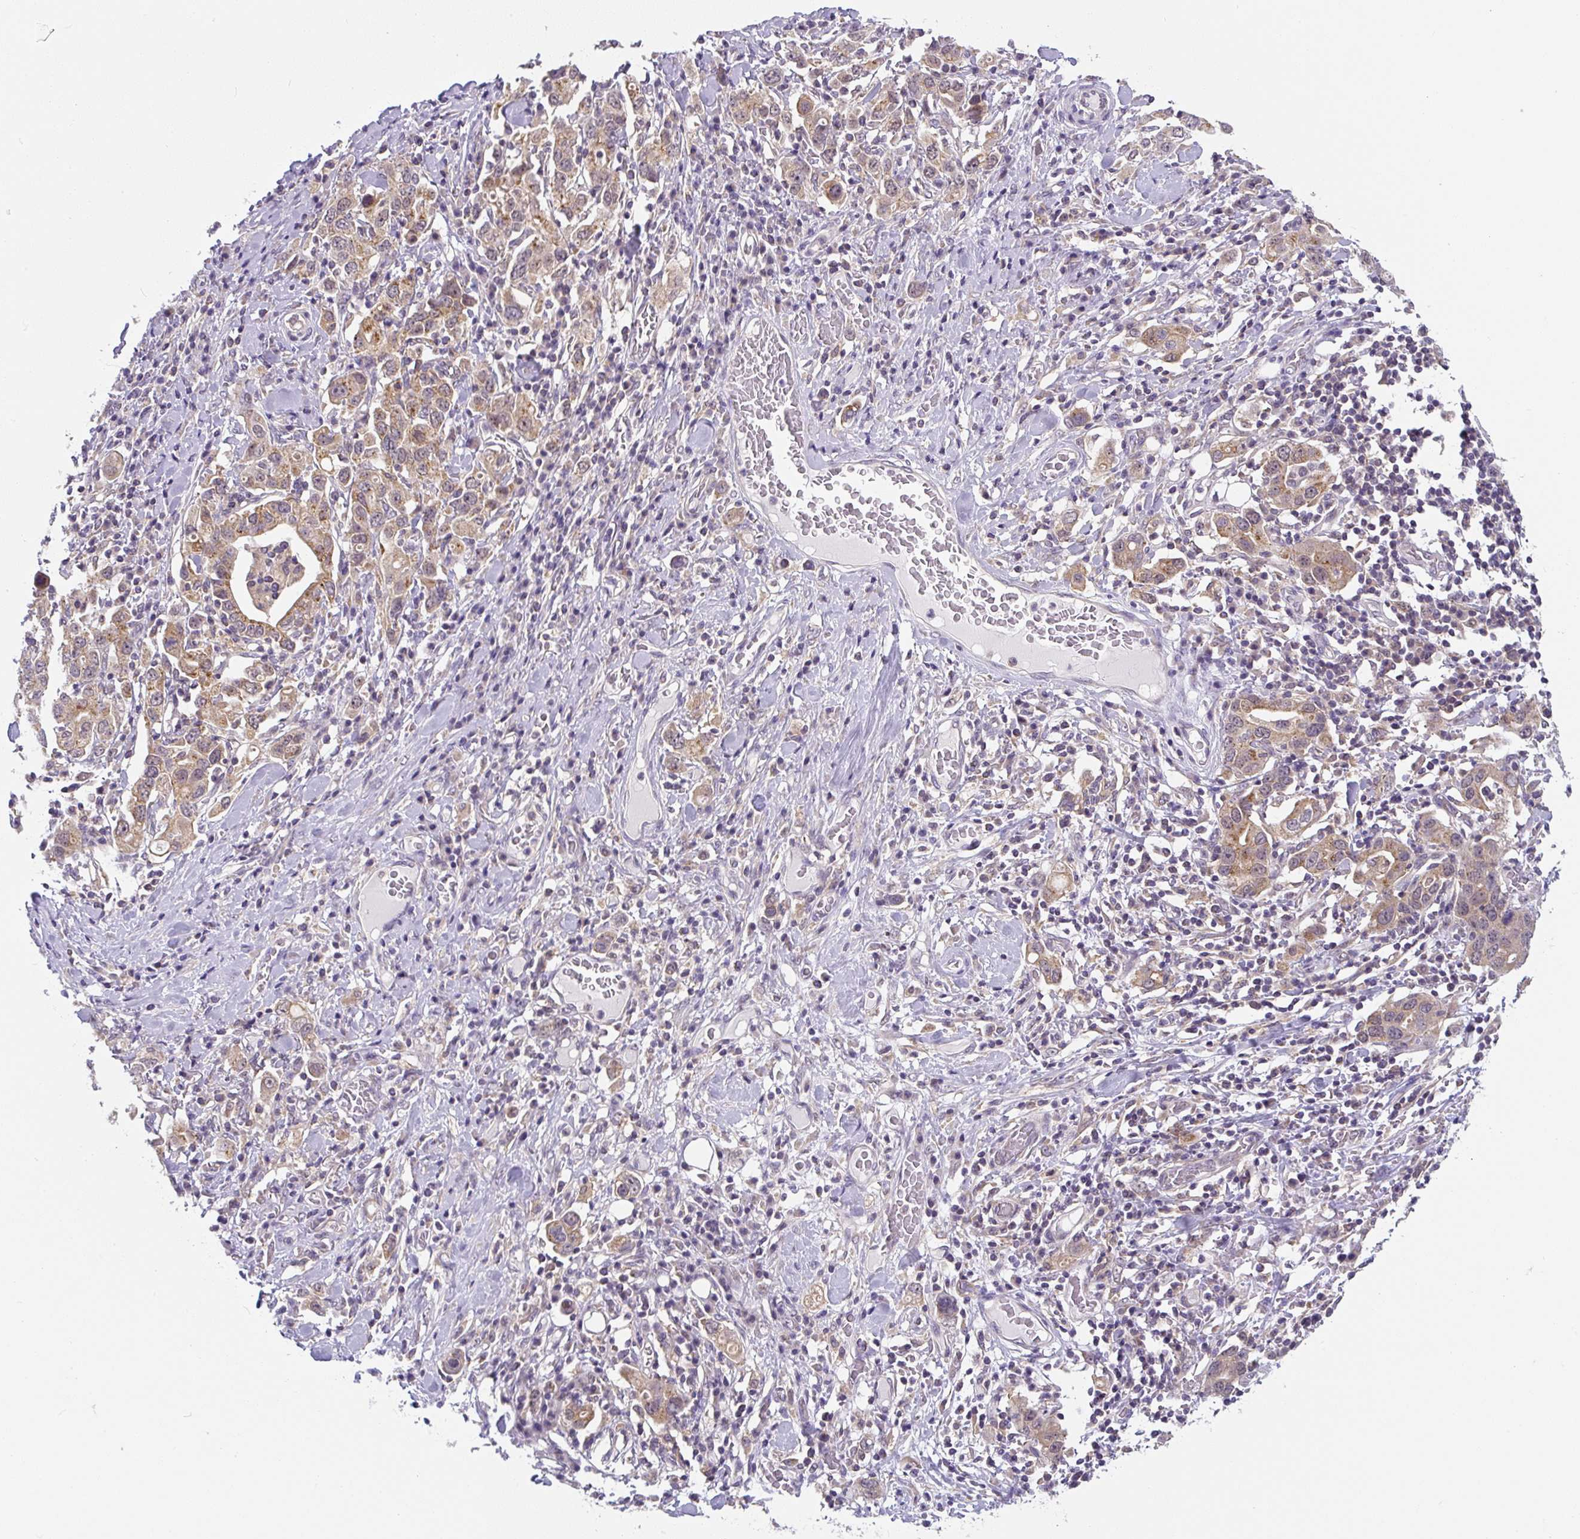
{"staining": {"intensity": "moderate", "quantity": "25%-75%", "location": "cytoplasmic/membranous"}, "tissue": "stomach cancer", "cell_type": "Tumor cells", "image_type": "cancer", "snomed": [{"axis": "morphology", "description": "Adenocarcinoma, NOS"}, {"axis": "topography", "description": "Stomach, upper"}], "caption": "Immunohistochemical staining of human adenocarcinoma (stomach) shows medium levels of moderate cytoplasmic/membranous protein staining in about 25%-75% of tumor cells.", "gene": "PLA2G4A", "patient": {"sex": "male", "age": 62}}